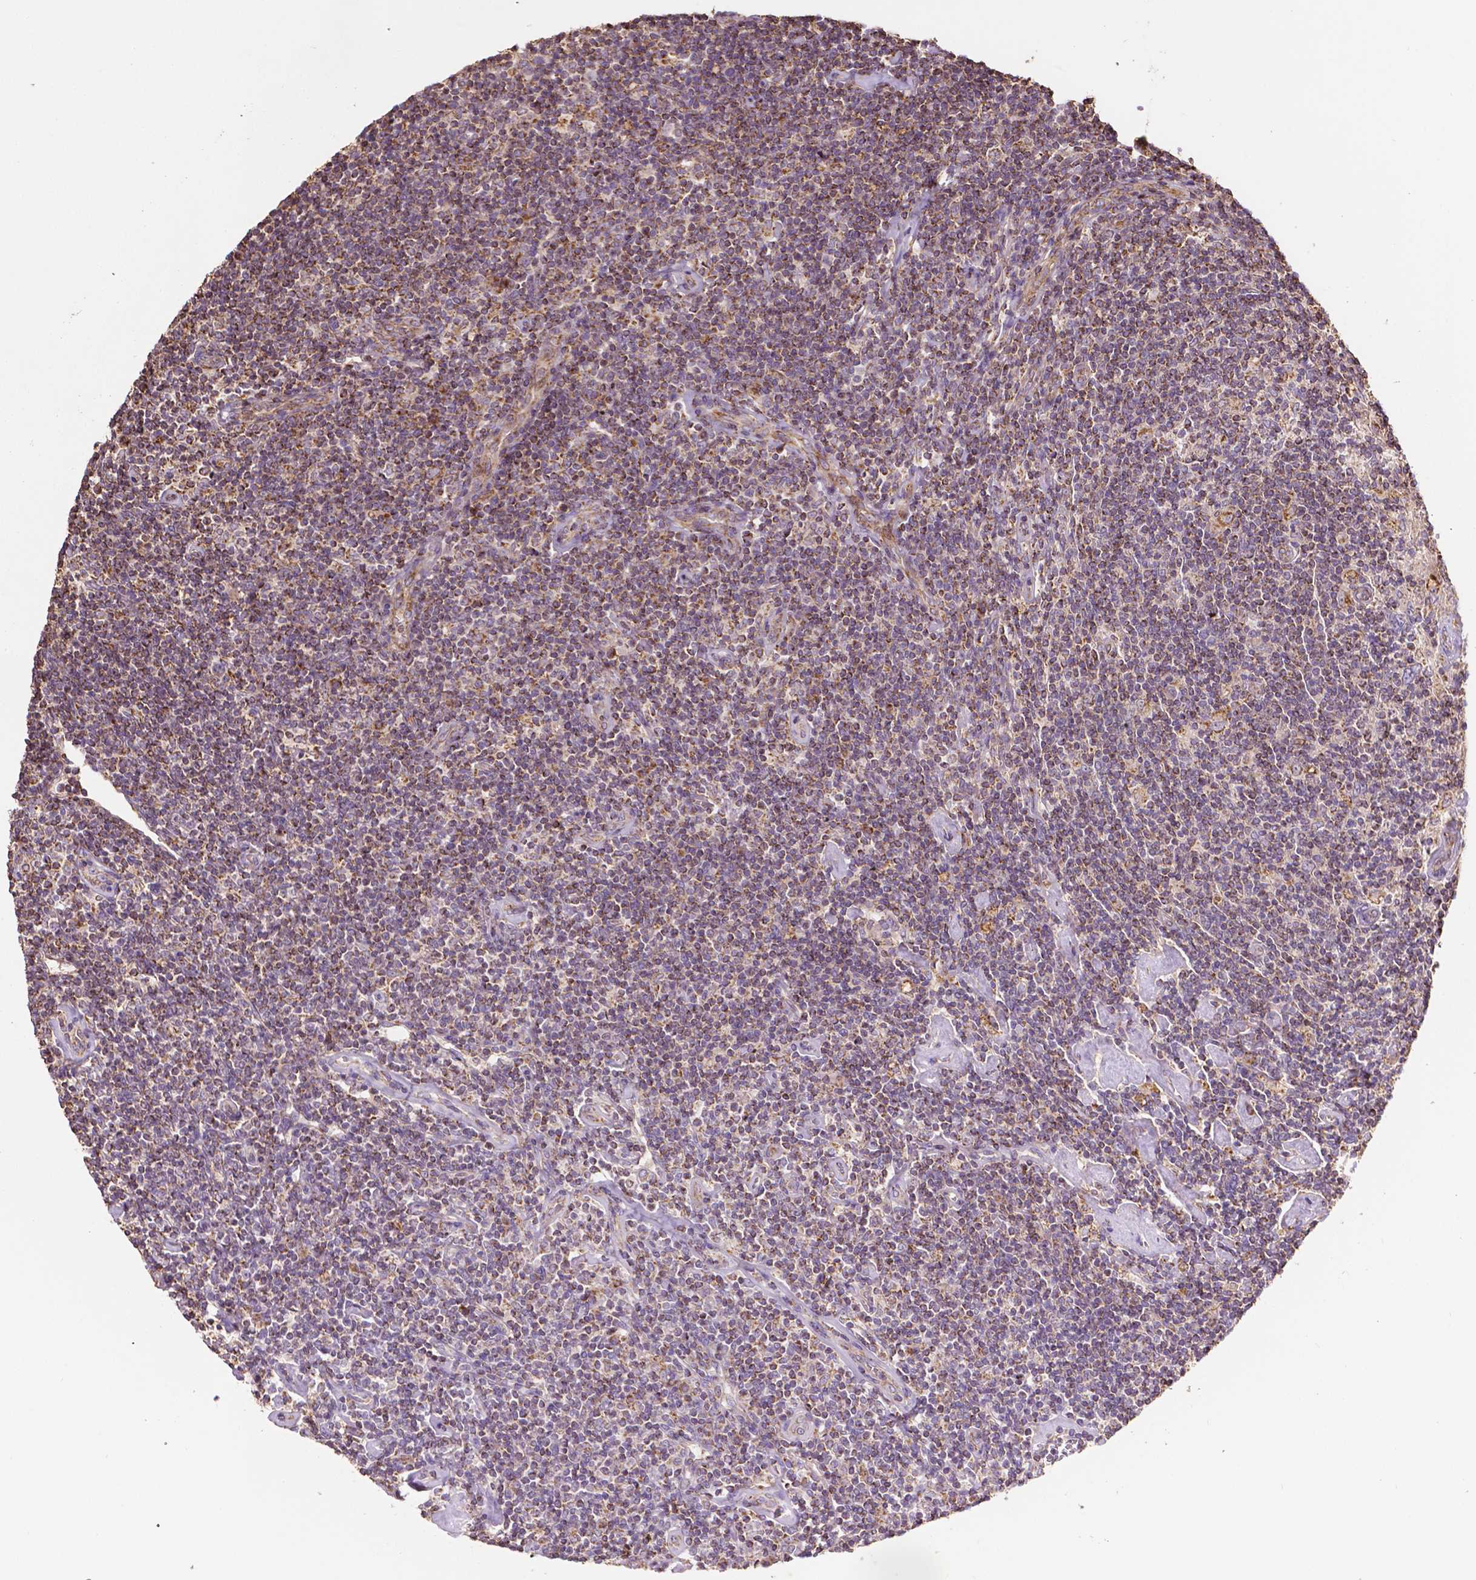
{"staining": {"intensity": "negative", "quantity": "none", "location": "none"}, "tissue": "lymphoma", "cell_type": "Tumor cells", "image_type": "cancer", "snomed": [{"axis": "morphology", "description": "Hodgkin's disease, NOS"}, {"axis": "topography", "description": "Lymph node"}], "caption": "The immunohistochemistry histopathology image has no significant staining in tumor cells of lymphoma tissue. Brightfield microscopy of immunohistochemistry (IHC) stained with DAB (3,3'-diaminobenzidine) (brown) and hematoxylin (blue), captured at high magnification.", "gene": "LRR1", "patient": {"sex": "male", "age": 40}}